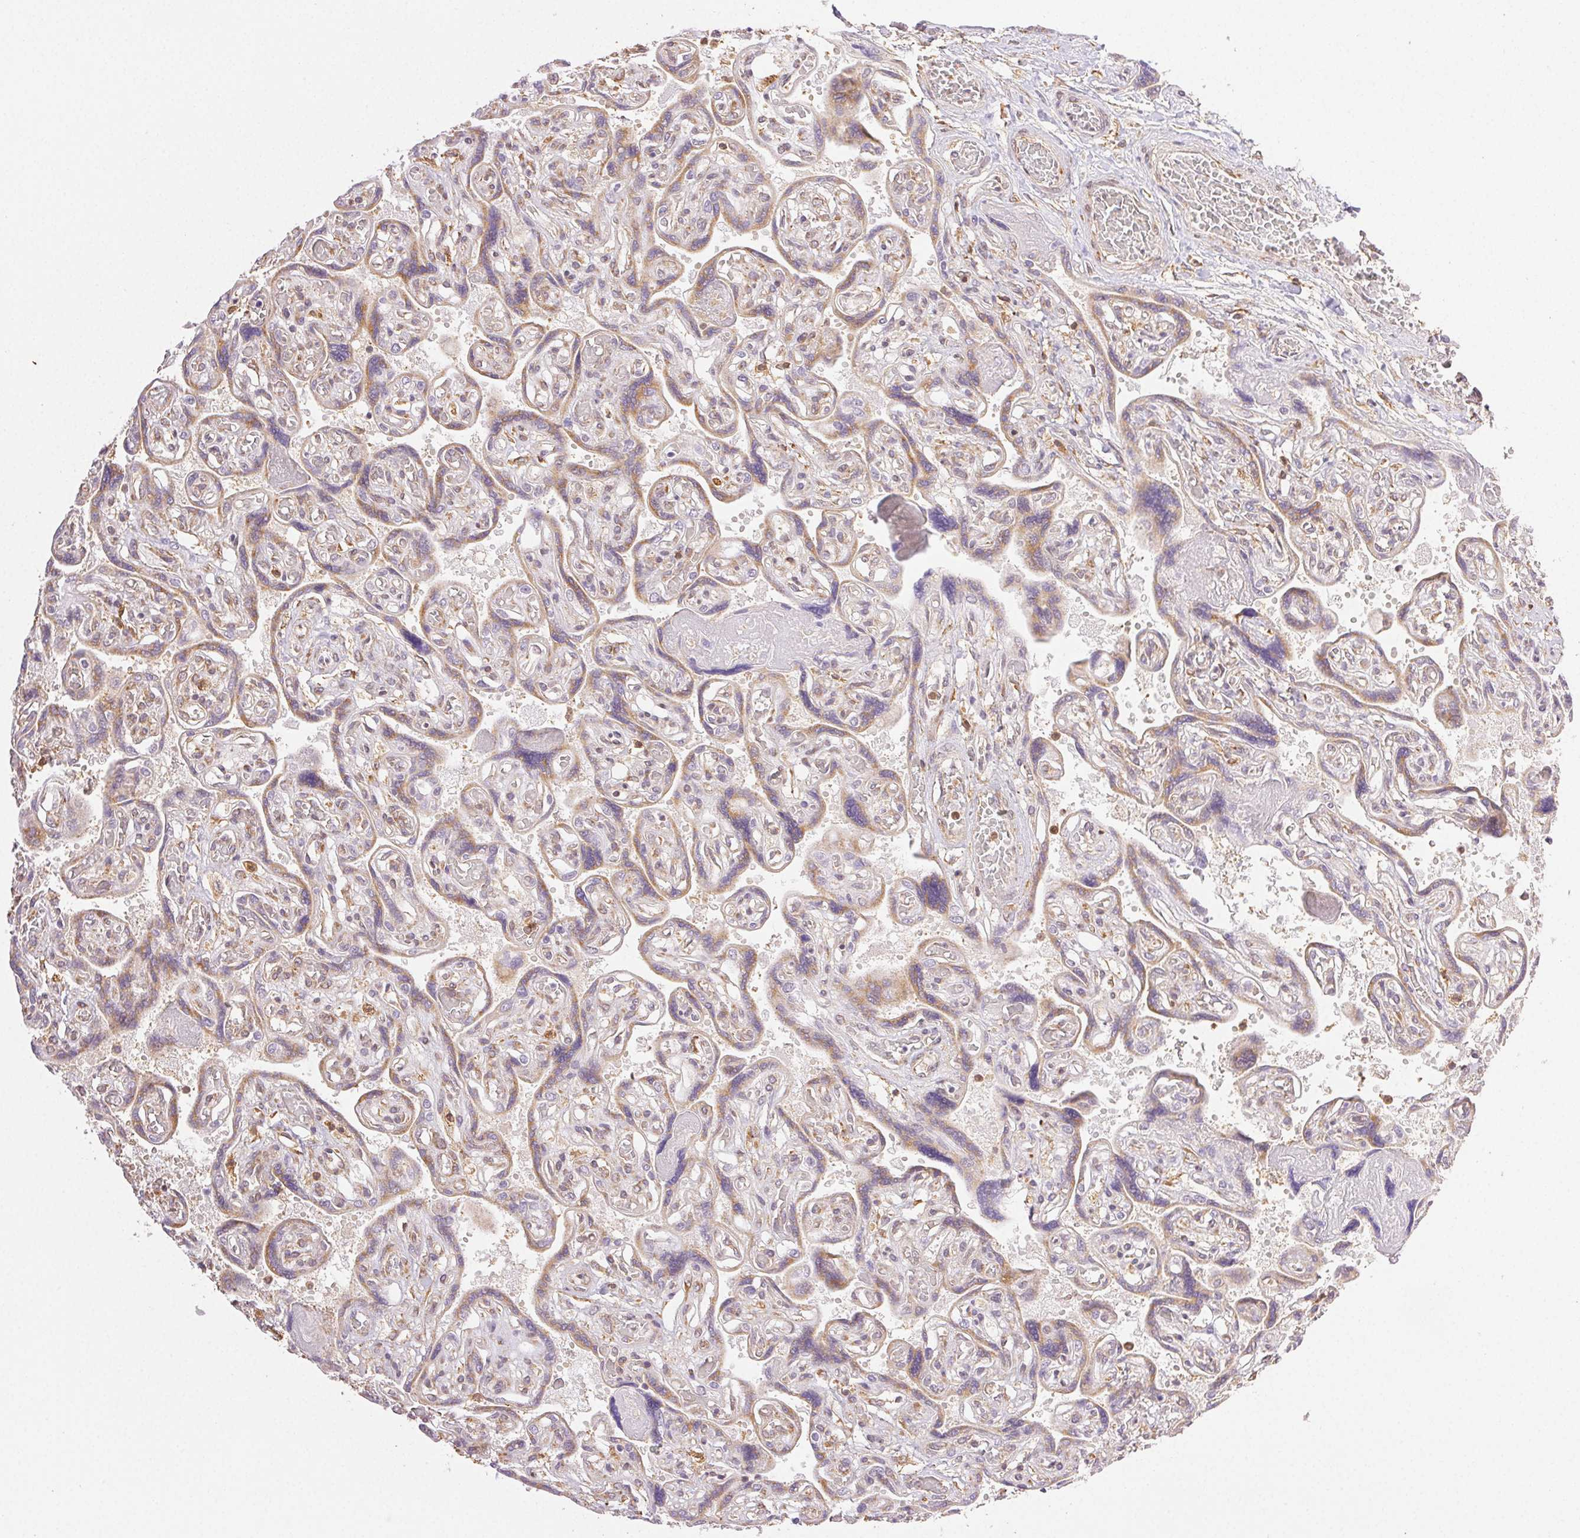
{"staining": {"intensity": "moderate", "quantity": ">75%", "location": "cytoplasmic/membranous"}, "tissue": "placenta", "cell_type": "Decidual cells", "image_type": "normal", "snomed": [{"axis": "morphology", "description": "Normal tissue, NOS"}, {"axis": "topography", "description": "Placenta"}], "caption": "Human placenta stained for a protein (brown) shows moderate cytoplasmic/membranous positive positivity in about >75% of decidual cells.", "gene": "ENTREP1", "patient": {"sex": "female", "age": 32}}